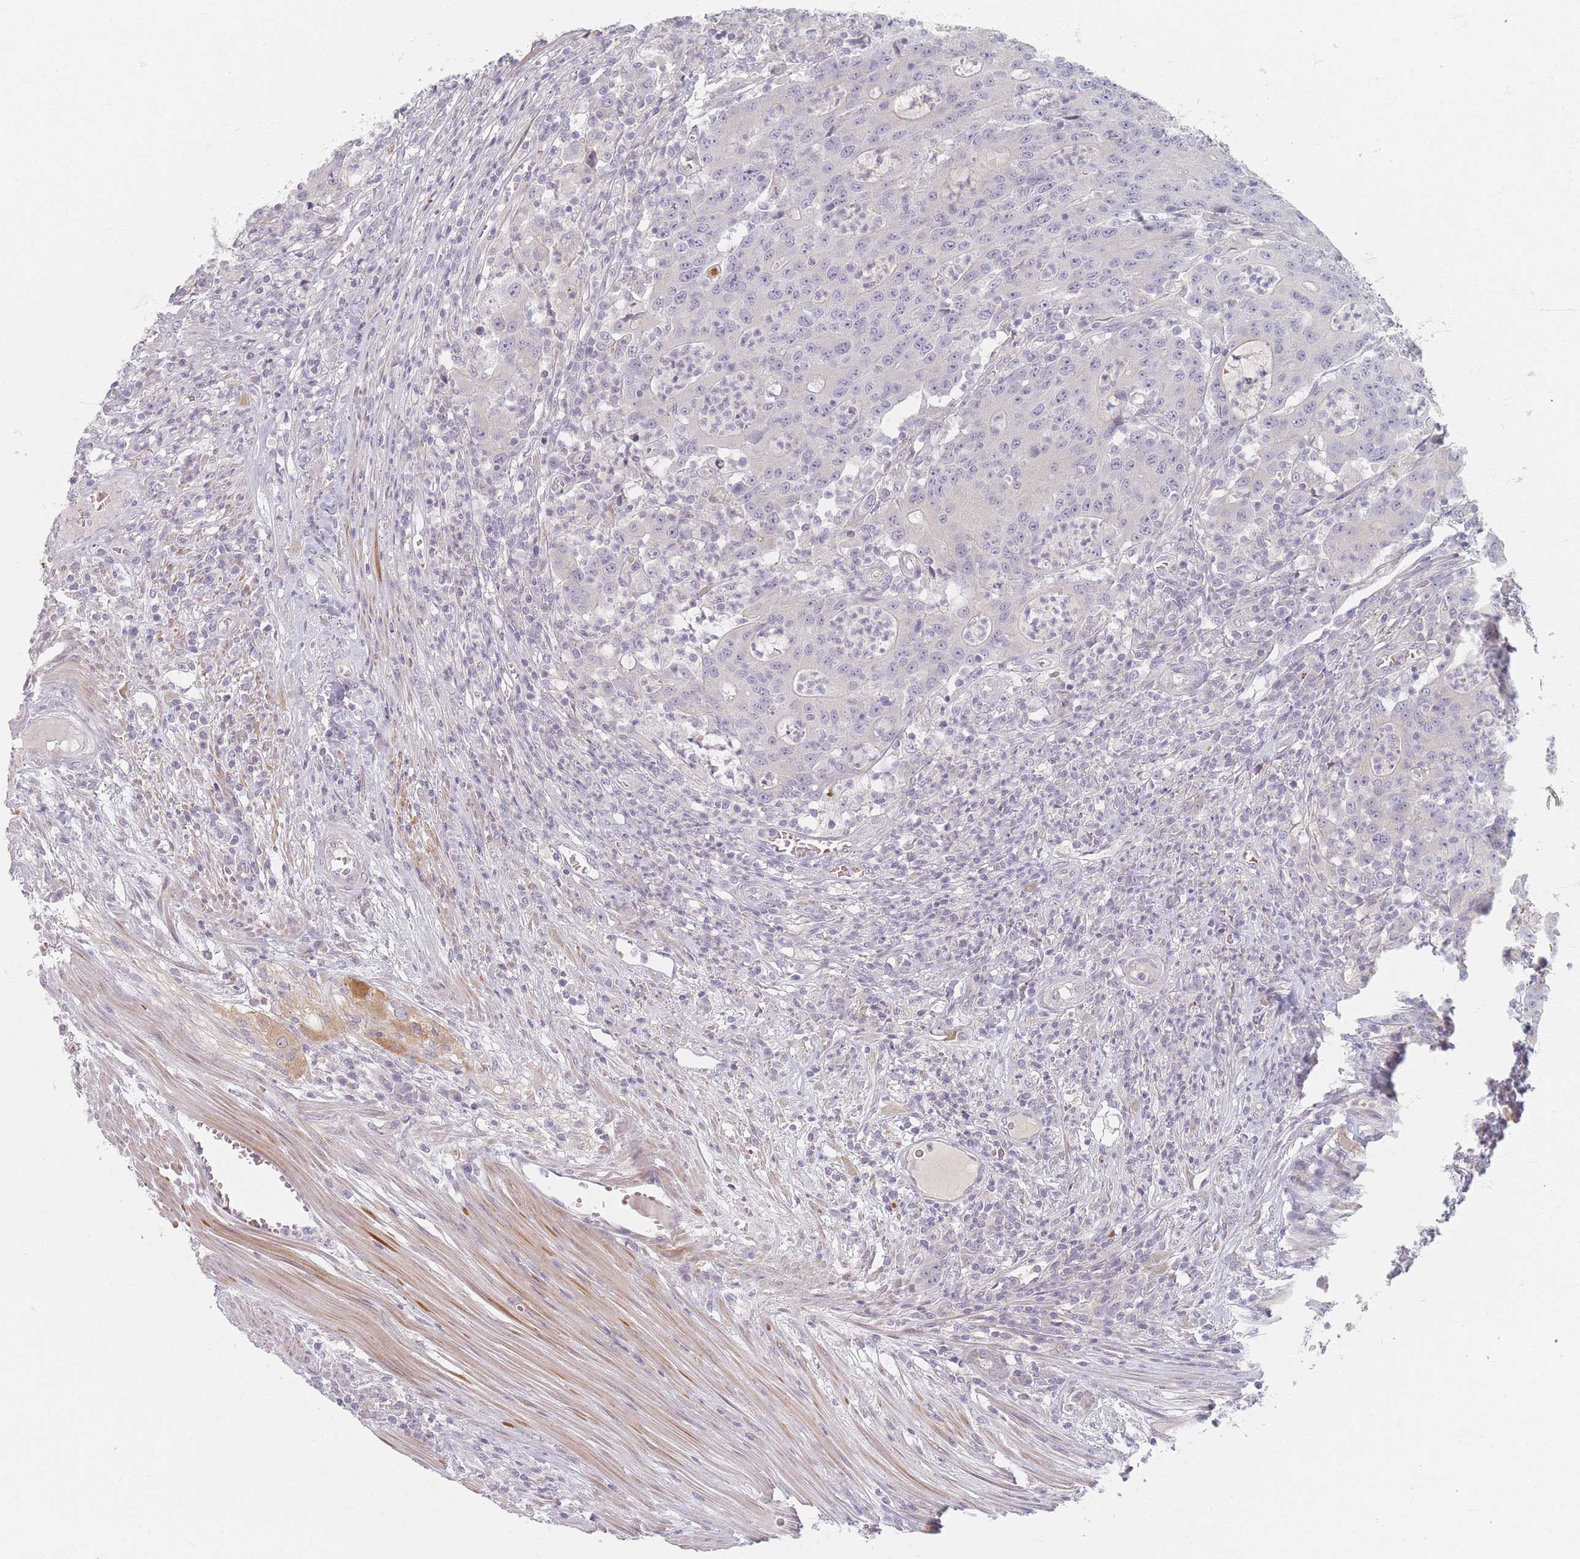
{"staining": {"intensity": "negative", "quantity": "none", "location": "none"}, "tissue": "colorectal cancer", "cell_type": "Tumor cells", "image_type": "cancer", "snomed": [{"axis": "morphology", "description": "Adenocarcinoma, NOS"}, {"axis": "topography", "description": "Colon"}], "caption": "Micrograph shows no protein expression in tumor cells of colorectal cancer tissue.", "gene": "TMOD1", "patient": {"sex": "male", "age": 83}}